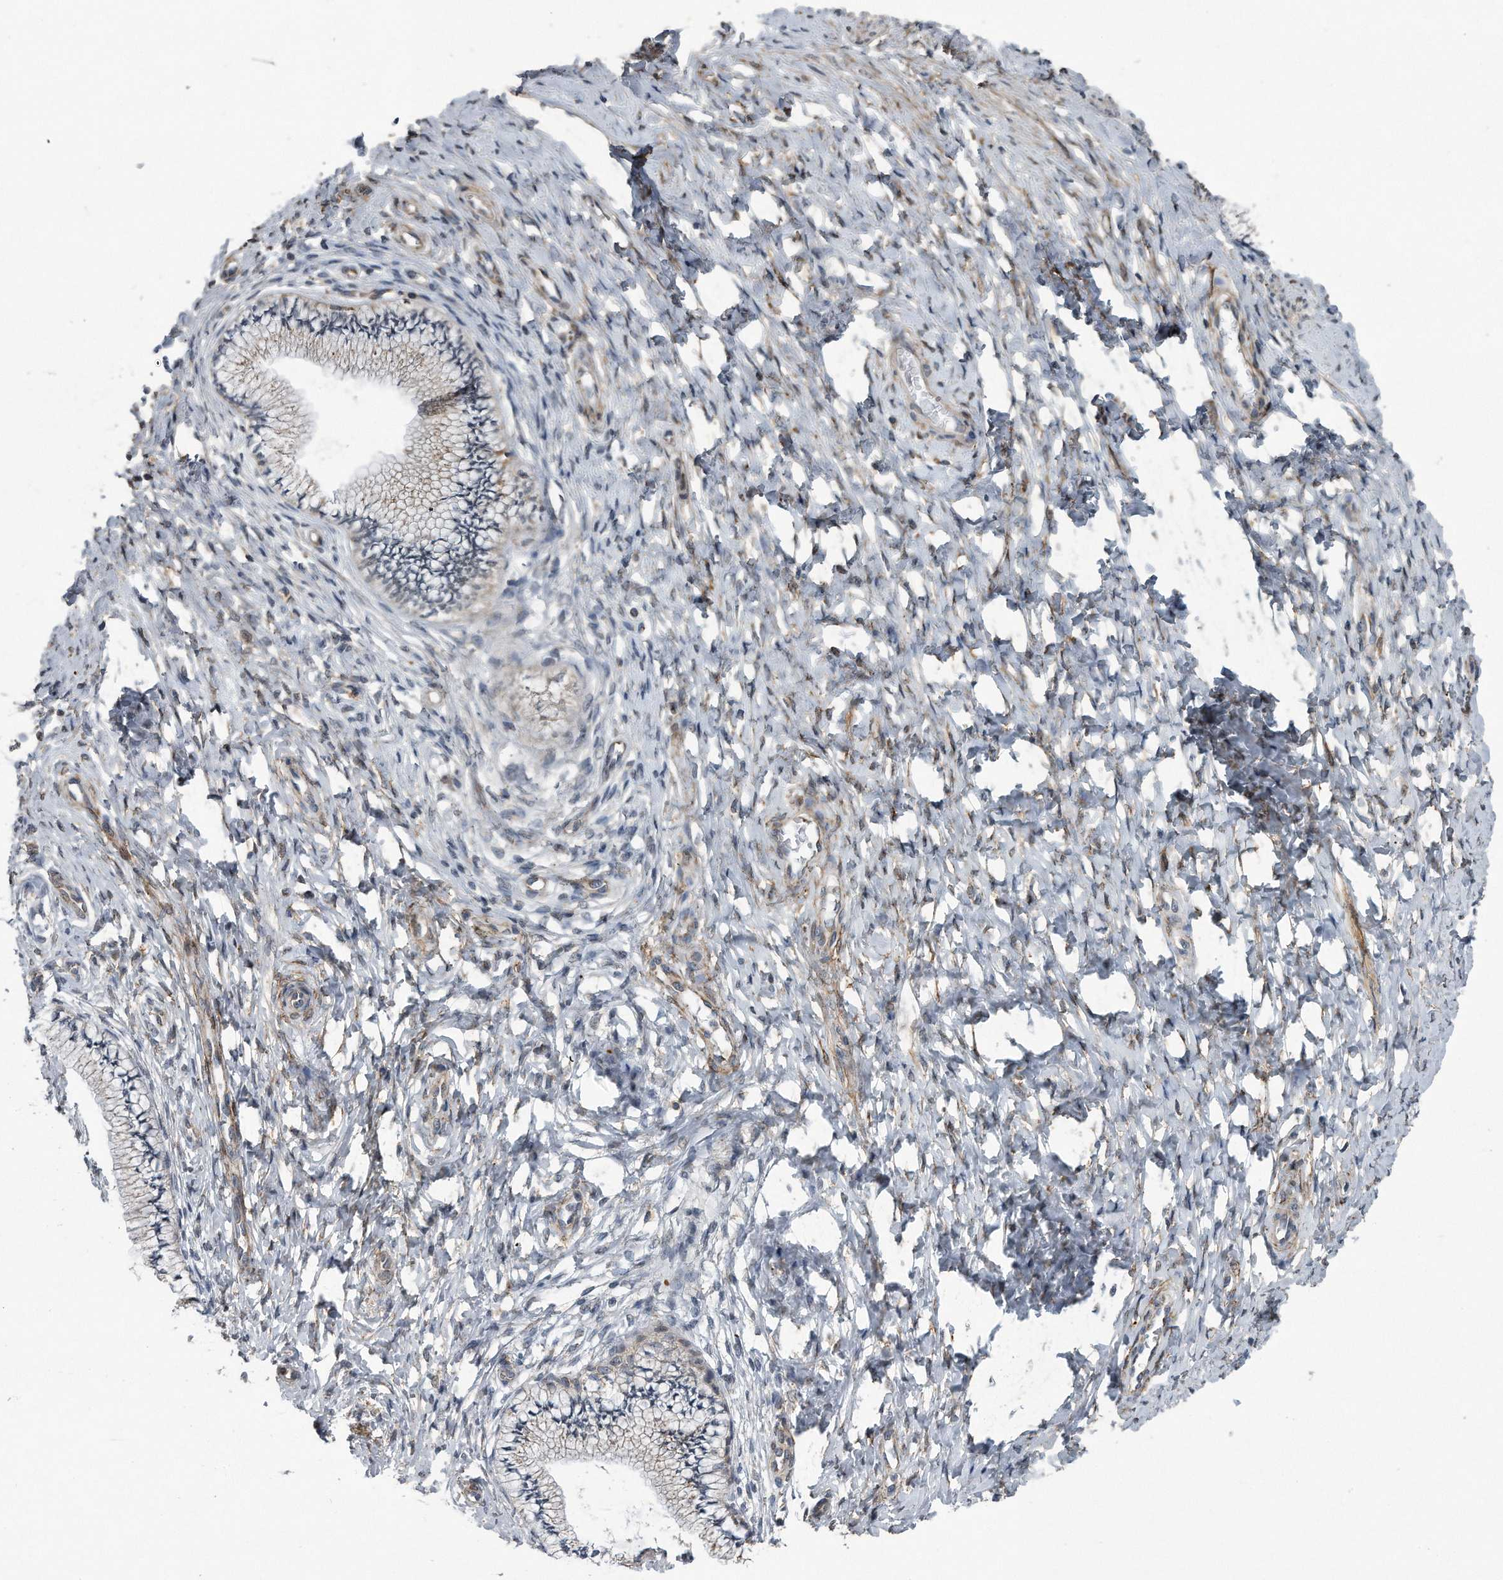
{"staining": {"intensity": "weak", "quantity": "<25%", "location": "cytoplasmic/membranous"}, "tissue": "cervix", "cell_type": "Glandular cells", "image_type": "normal", "snomed": [{"axis": "morphology", "description": "Normal tissue, NOS"}, {"axis": "topography", "description": "Cervix"}], "caption": "The photomicrograph demonstrates no significant positivity in glandular cells of cervix. (Stains: DAB immunohistochemistry with hematoxylin counter stain, Microscopy: brightfield microscopy at high magnification).", "gene": "LYRM4", "patient": {"sex": "female", "age": 36}}